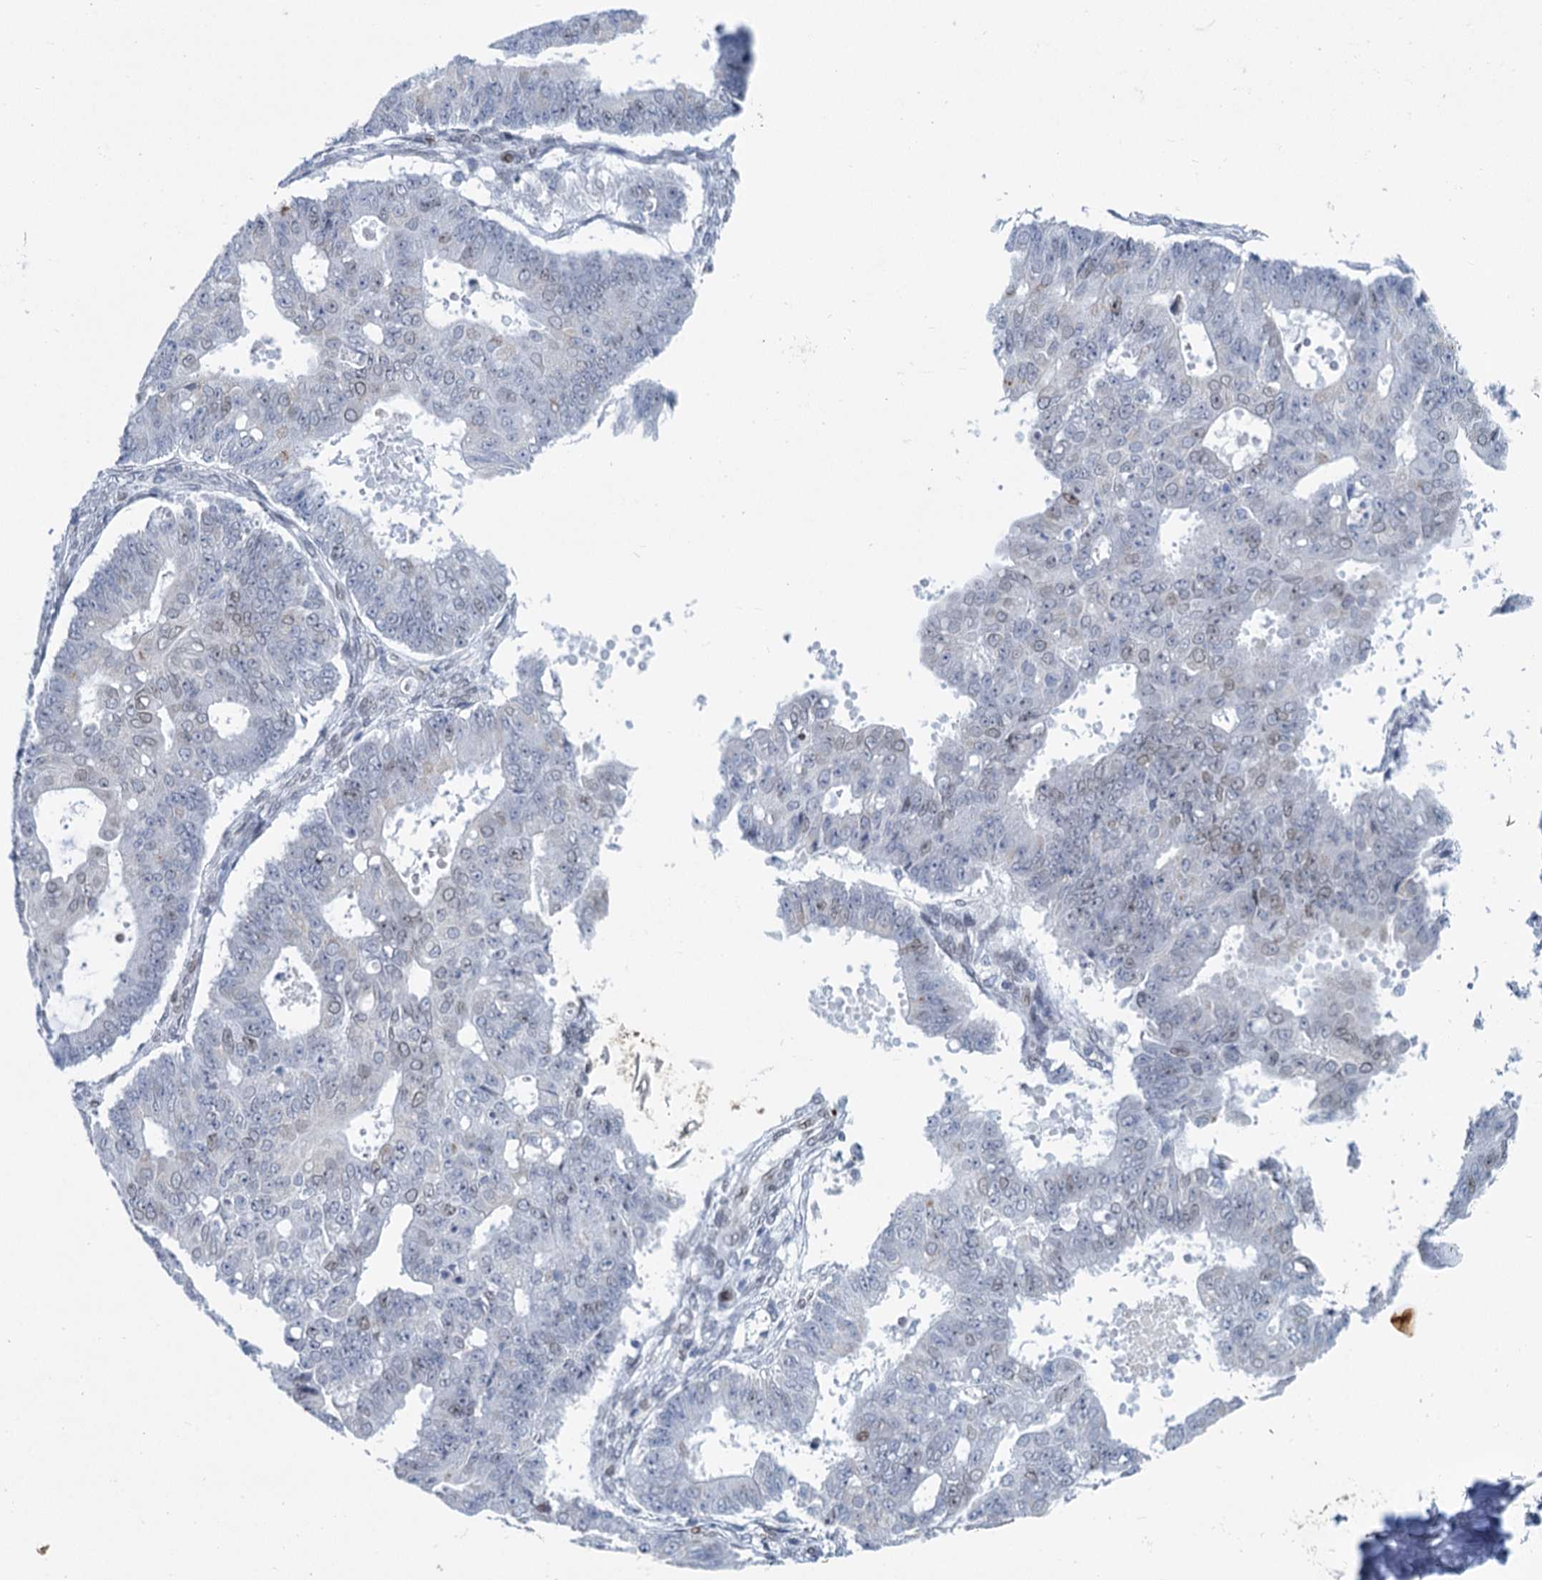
{"staining": {"intensity": "weak", "quantity": "<25%", "location": "nuclear"}, "tissue": "ovarian cancer", "cell_type": "Tumor cells", "image_type": "cancer", "snomed": [{"axis": "morphology", "description": "Carcinoma, endometroid"}, {"axis": "topography", "description": "Appendix"}, {"axis": "topography", "description": "Ovary"}], "caption": "Immunohistochemical staining of human ovarian endometroid carcinoma displays no significant expression in tumor cells. Brightfield microscopy of immunohistochemistry (IHC) stained with DAB (brown) and hematoxylin (blue), captured at high magnification.", "gene": "PRSS35", "patient": {"sex": "female", "age": 42}}